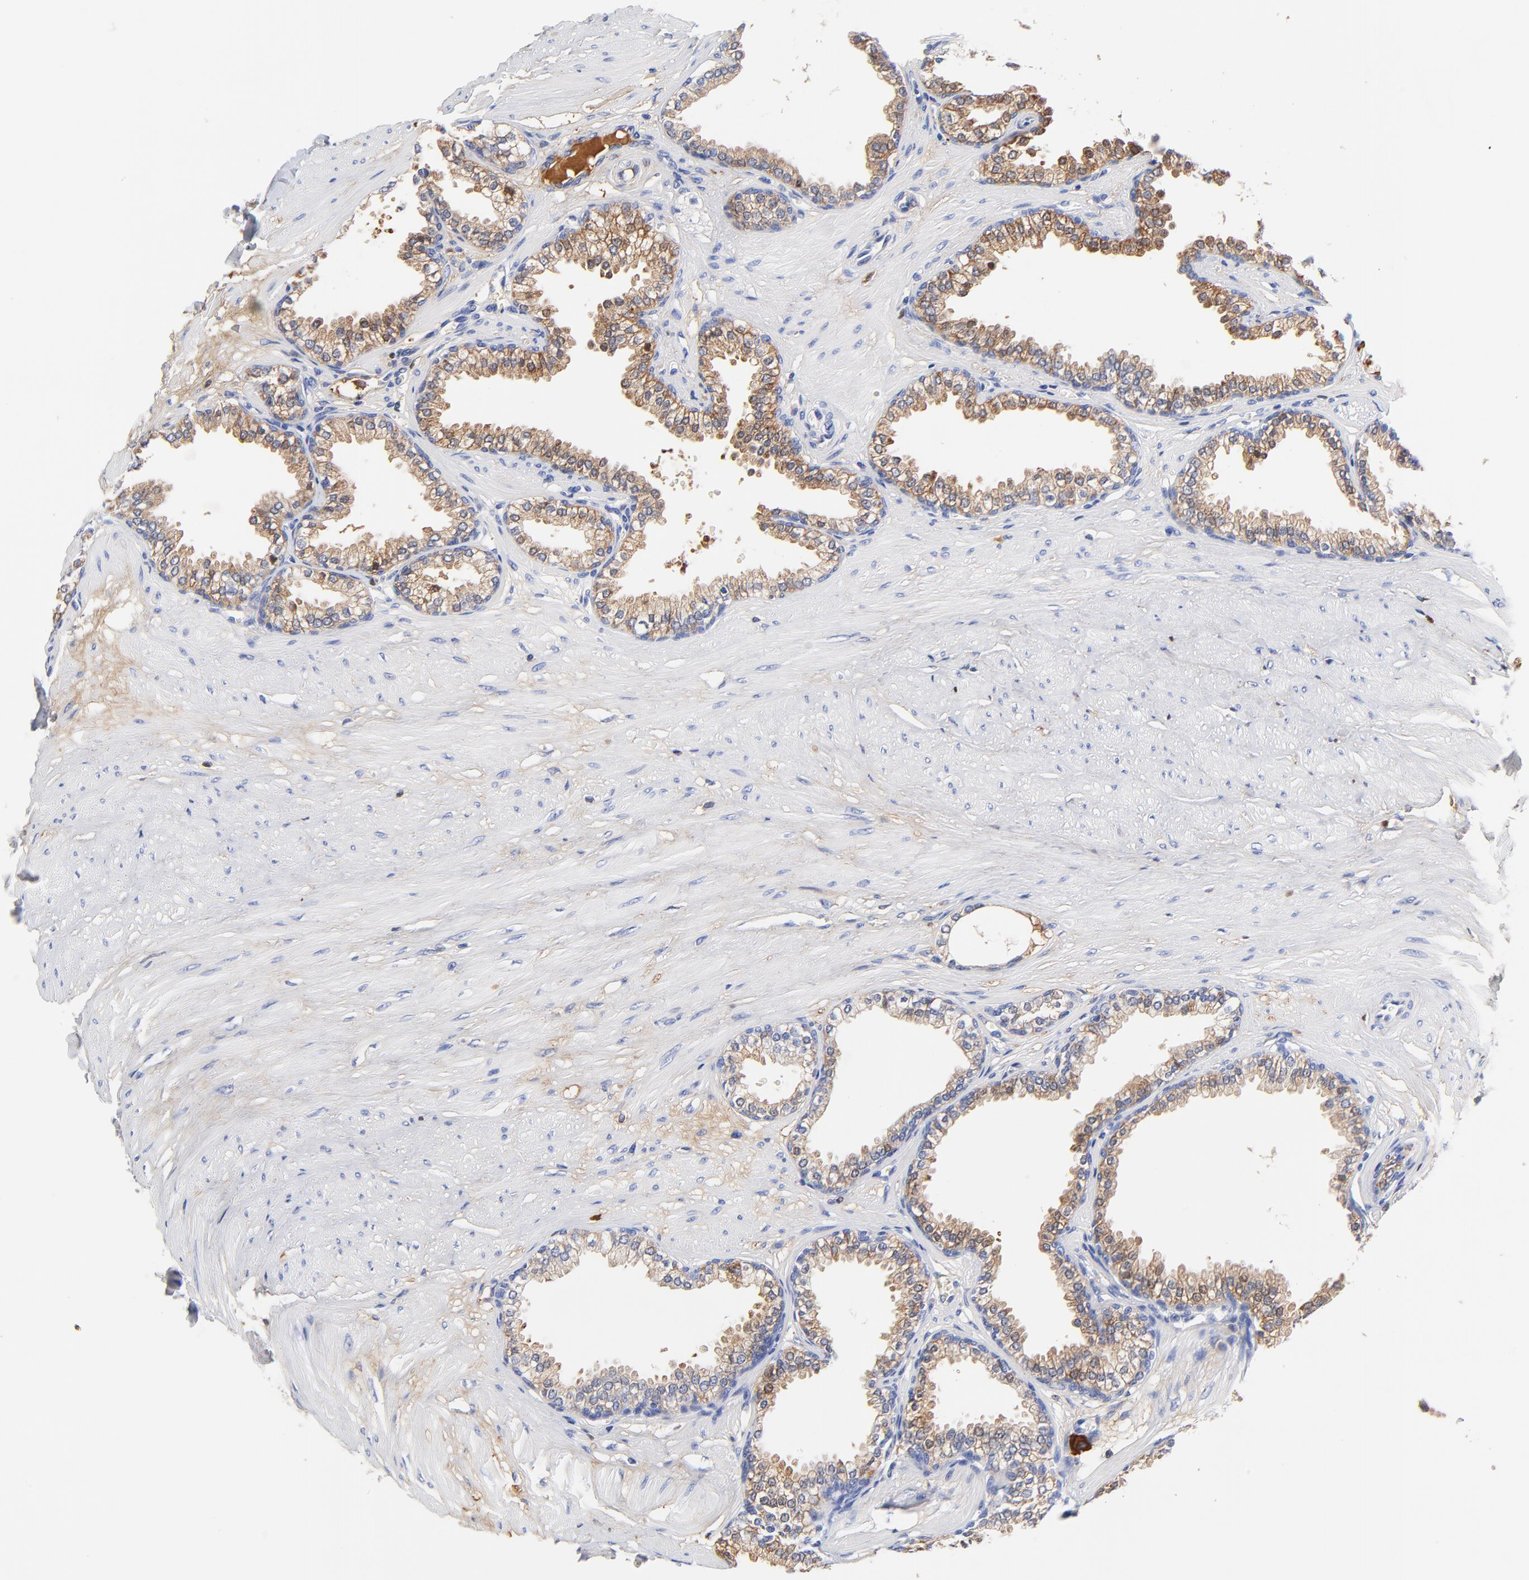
{"staining": {"intensity": "weak", "quantity": ">75%", "location": "cytoplasmic/membranous"}, "tissue": "prostate", "cell_type": "Glandular cells", "image_type": "normal", "snomed": [{"axis": "morphology", "description": "Normal tissue, NOS"}, {"axis": "topography", "description": "Prostate"}], "caption": "The histopathology image displays a brown stain indicating the presence of a protein in the cytoplasmic/membranous of glandular cells in prostate. (brown staining indicates protein expression, while blue staining denotes nuclei).", "gene": "IGLV3", "patient": {"sex": "male", "age": 64}}